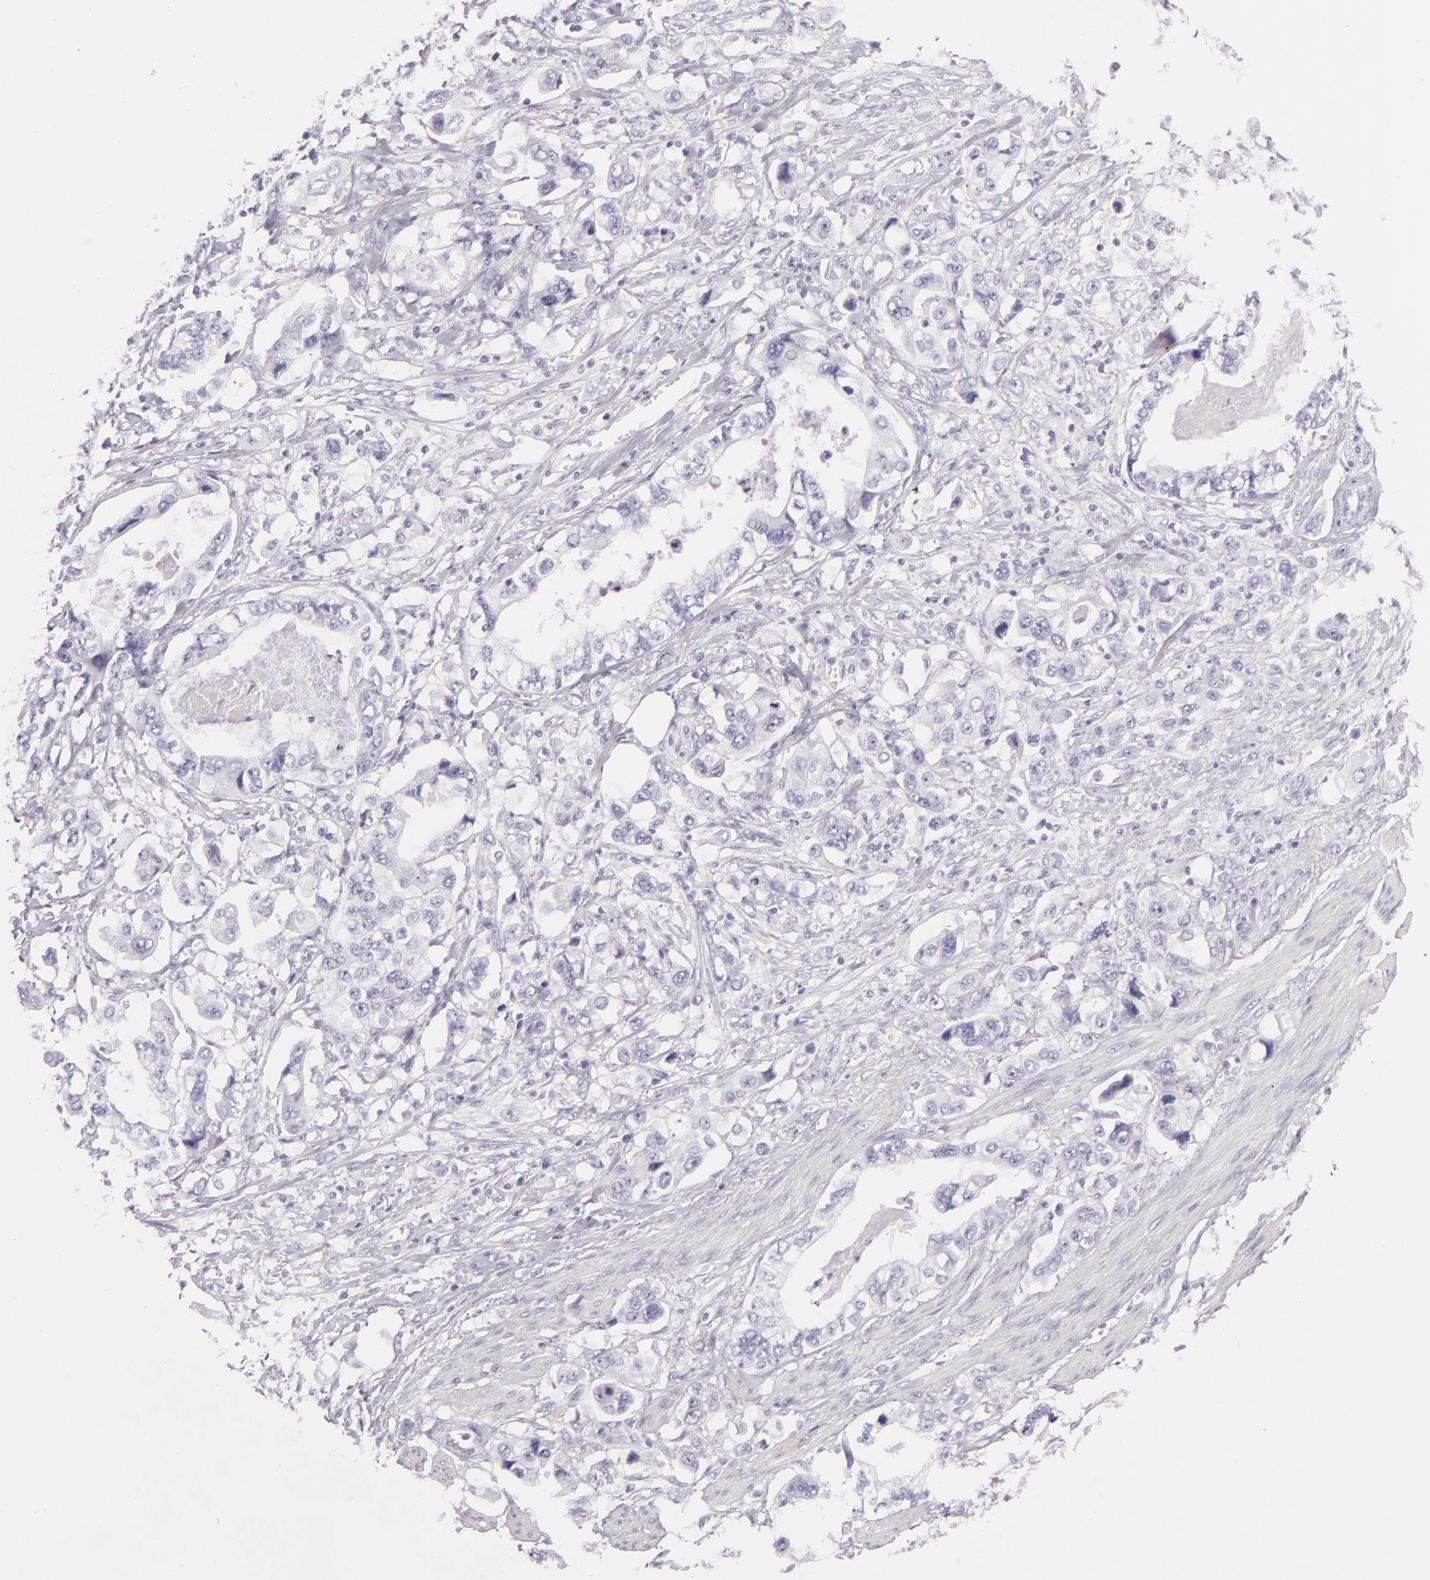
{"staining": {"intensity": "negative", "quantity": "none", "location": "none"}, "tissue": "stomach cancer", "cell_type": "Tumor cells", "image_type": "cancer", "snomed": [{"axis": "morphology", "description": "Adenocarcinoma, NOS"}, {"axis": "topography", "description": "Pancreas"}, {"axis": "topography", "description": "Stomach, upper"}], "caption": "Tumor cells are negative for brown protein staining in stomach adenocarcinoma.", "gene": "INA", "patient": {"sex": "male", "age": 77}}